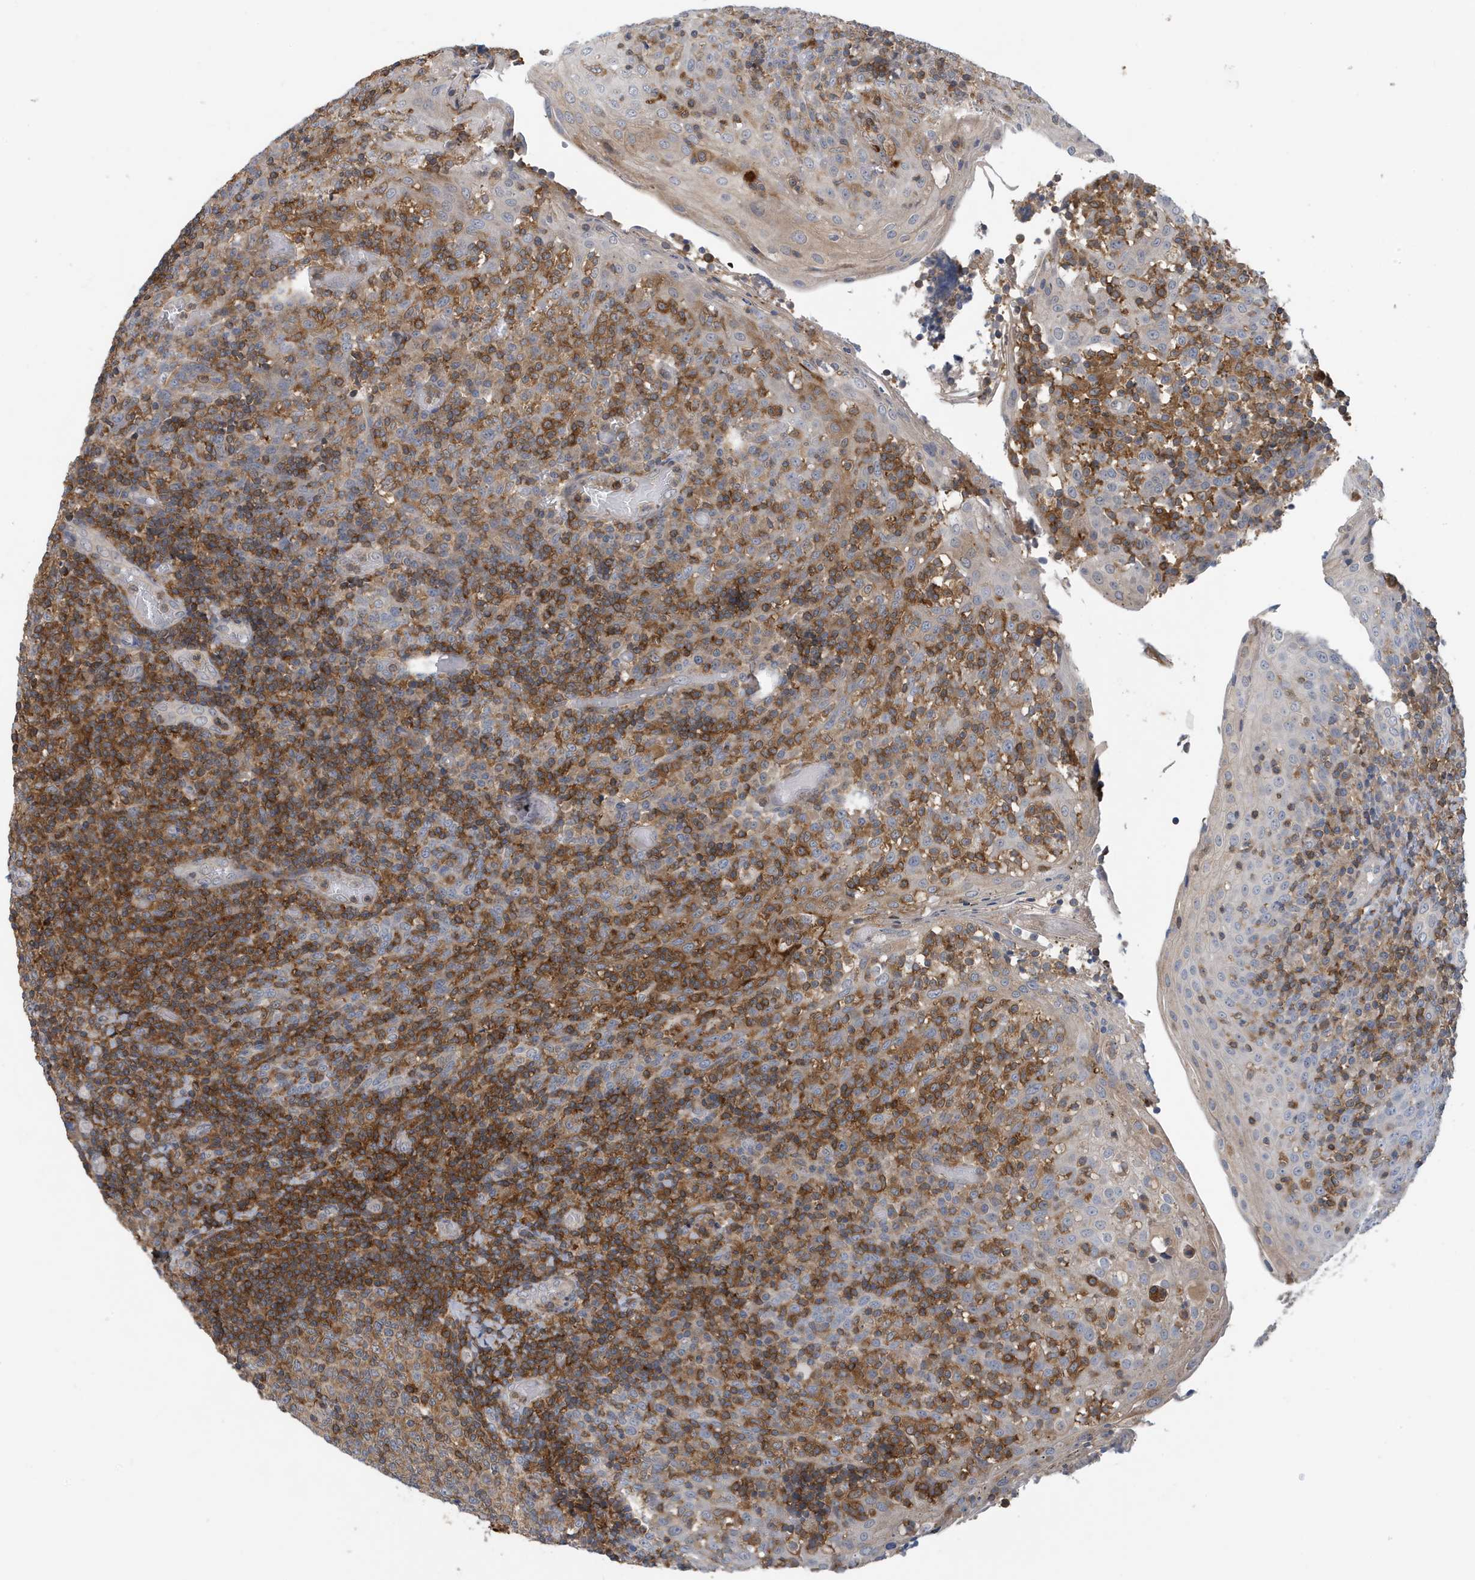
{"staining": {"intensity": "moderate", "quantity": "<25%", "location": "cytoplasmic/membranous"}, "tissue": "tonsil", "cell_type": "Germinal center cells", "image_type": "normal", "snomed": [{"axis": "morphology", "description": "Normal tissue, NOS"}, {"axis": "topography", "description": "Tonsil"}], "caption": "Immunohistochemical staining of benign tonsil shows low levels of moderate cytoplasmic/membranous expression in about <25% of germinal center cells. The staining was performed using DAB, with brown indicating positive protein expression. Nuclei are stained blue with hematoxylin.", "gene": "NSUN3", "patient": {"sex": "female", "age": 19}}